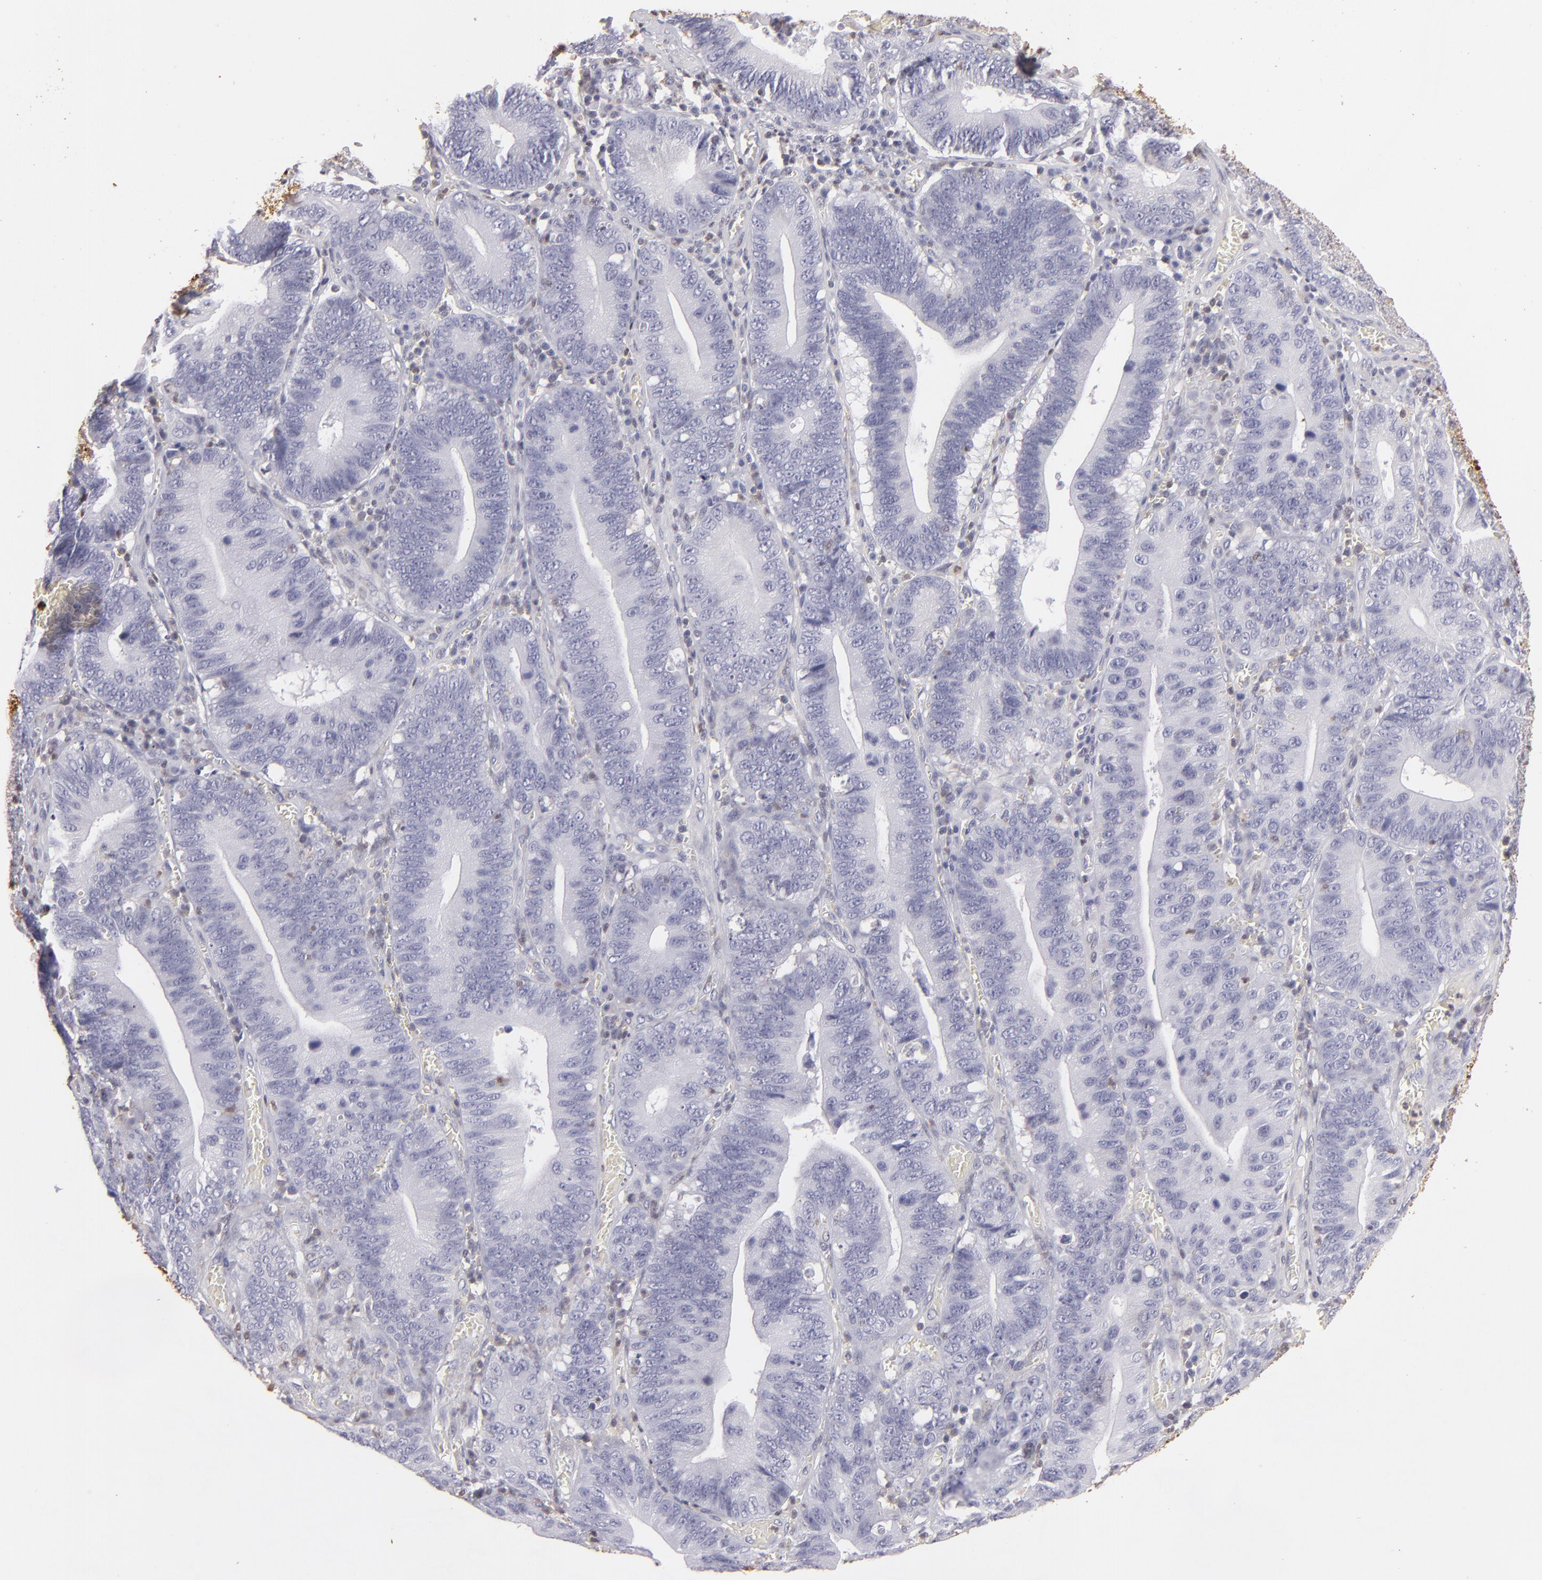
{"staining": {"intensity": "negative", "quantity": "none", "location": "none"}, "tissue": "stomach cancer", "cell_type": "Tumor cells", "image_type": "cancer", "snomed": [{"axis": "morphology", "description": "Adenocarcinoma, NOS"}, {"axis": "topography", "description": "Stomach"}, {"axis": "topography", "description": "Gastric cardia"}], "caption": "Tumor cells show no significant expression in adenocarcinoma (stomach).", "gene": "S100A2", "patient": {"sex": "male", "age": 59}}